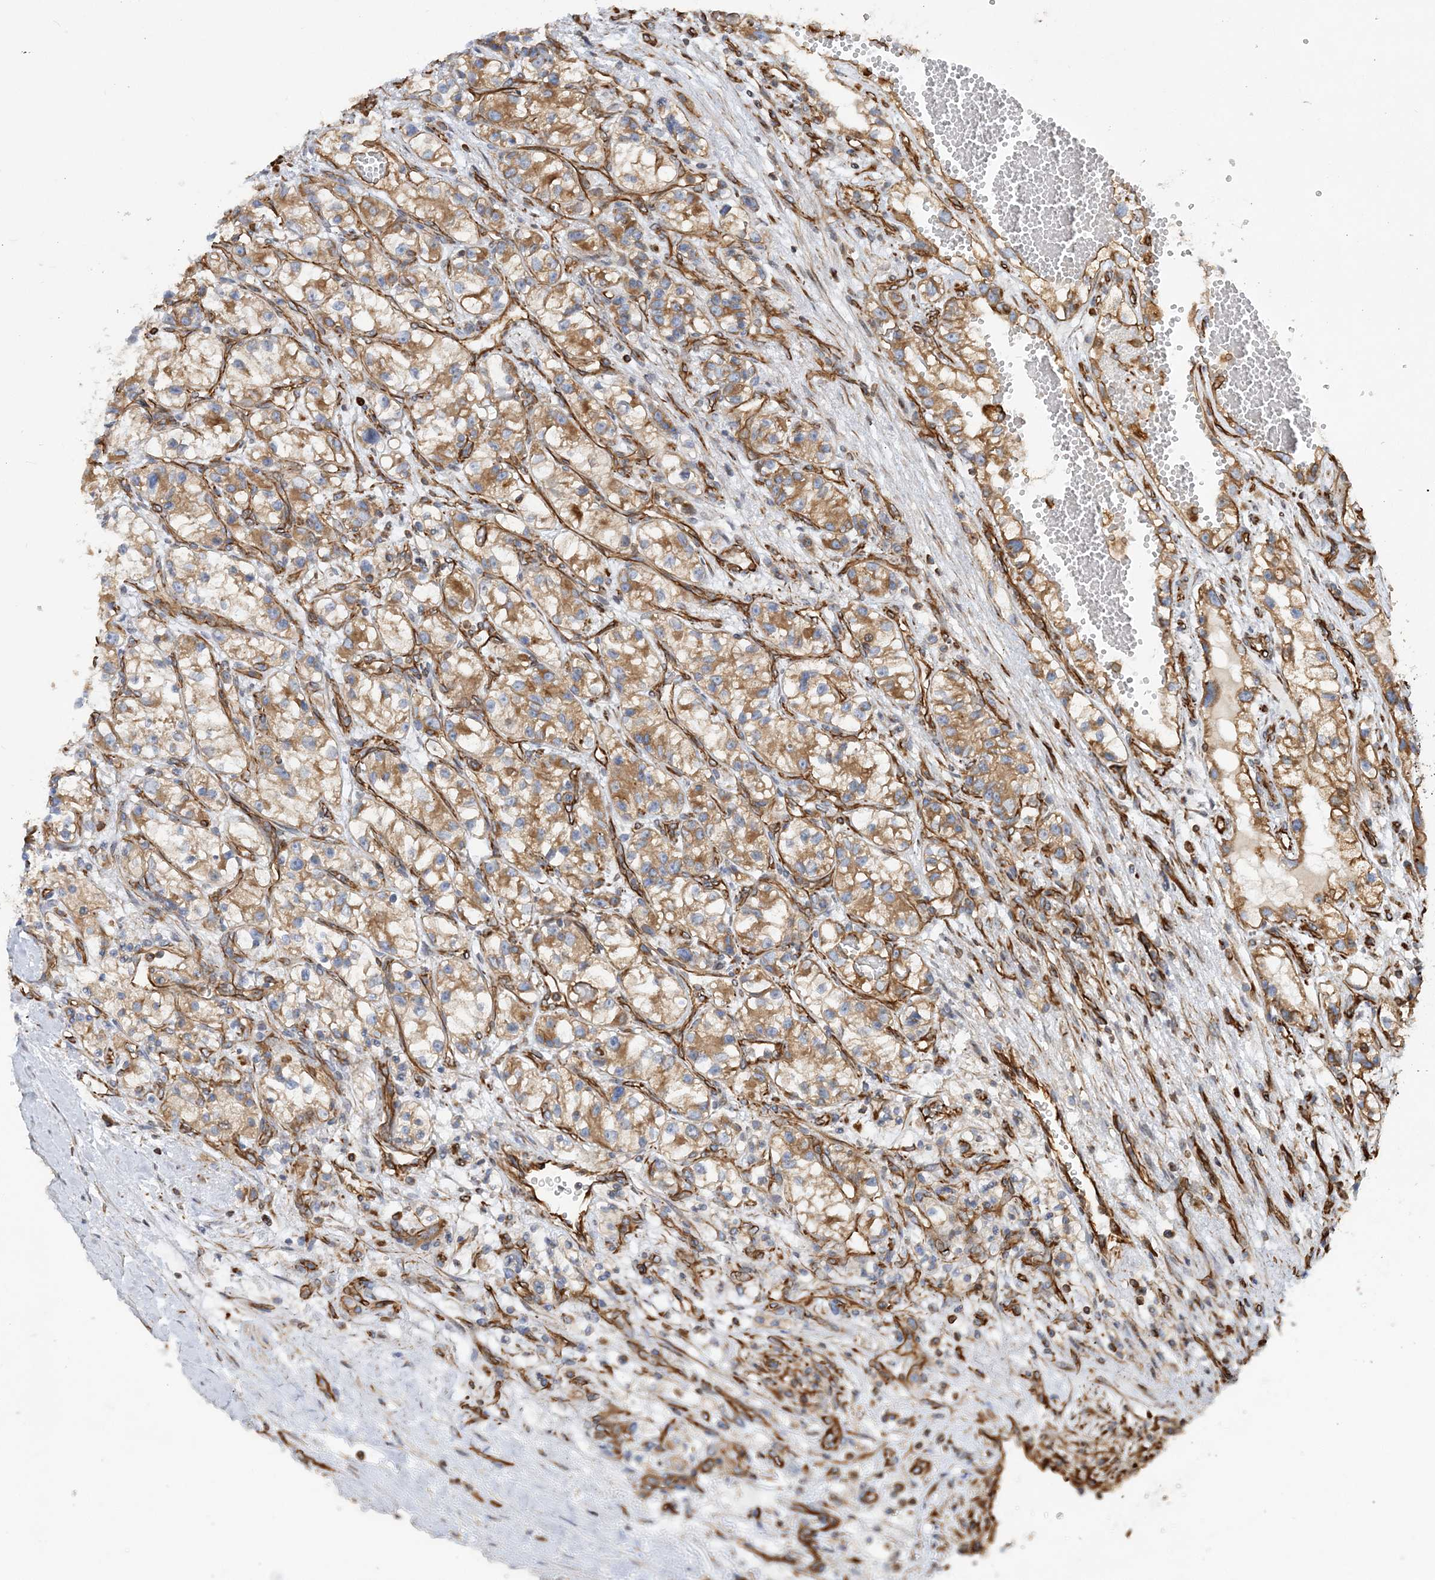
{"staining": {"intensity": "moderate", "quantity": ">75%", "location": "cytoplasmic/membranous"}, "tissue": "renal cancer", "cell_type": "Tumor cells", "image_type": "cancer", "snomed": [{"axis": "morphology", "description": "Adenocarcinoma, NOS"}, {"axis": "topography", "description": "Kidney"}], "caption": "Protein expression analysis of human renal cancer reveals moderate cytoplasmic/membranous staining in approximately >75% of tumor cells.", "gene": "FAM114A2", "patient": {"sex": "female", "age": 57}}